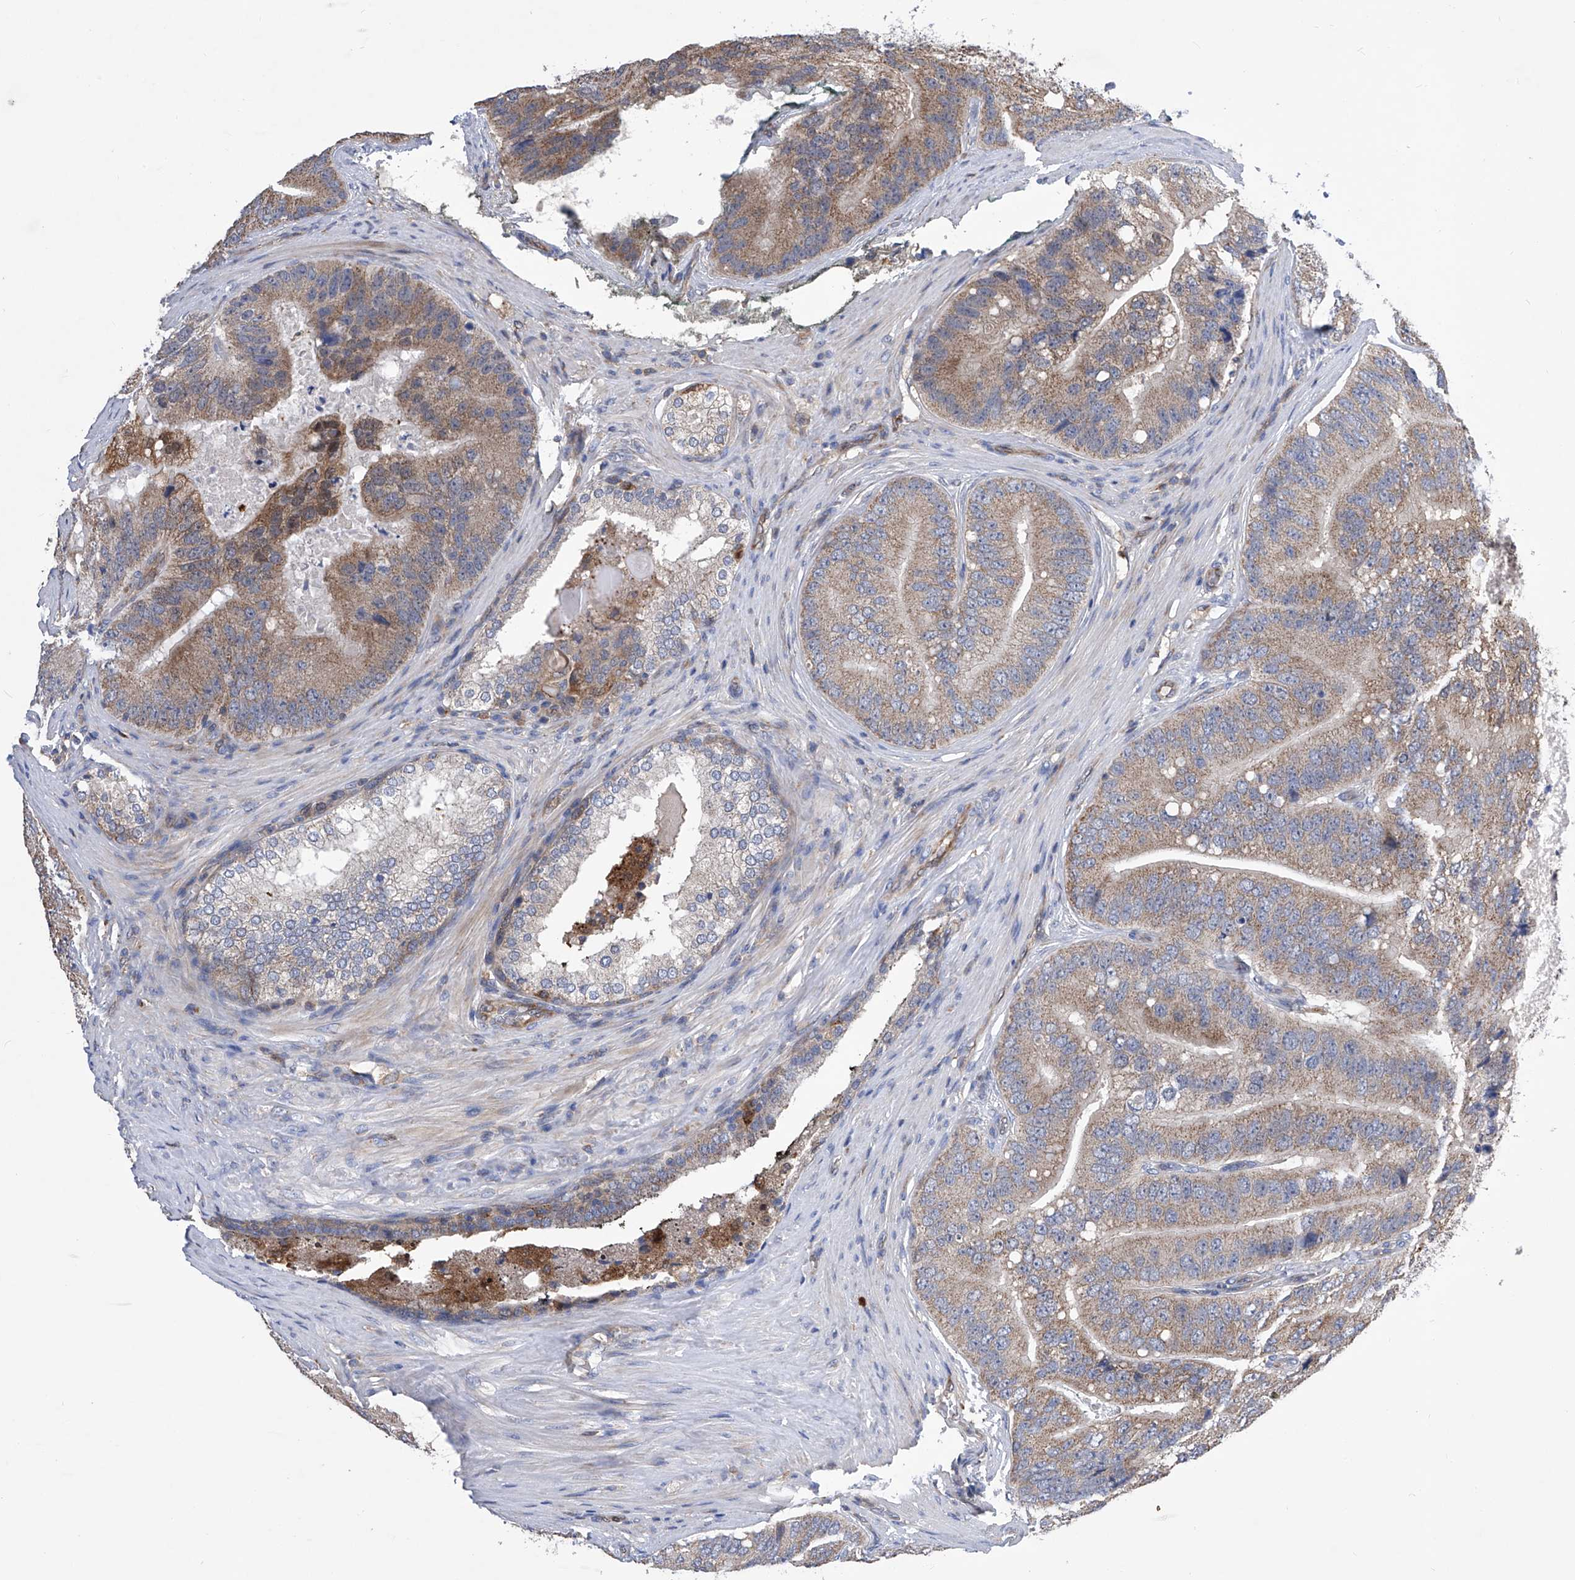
{"staining": {"intensity": "moderate", "quantity": ">75%", "location": "cytoplasmic/membranous"}, "tissue": "prostate cancer", "cell_type": "Tumor cells", "image_type": "cancer", "snomed": [{"axis": "morphology", "description": "Adenocarcinoma, High grade"}, {"axis": "topography", "description": "Prostate"}], "caption": "Immunohistochemical staining of prostate high-grade adenocarcinoma demonstrates medium levels of moderate cytoplasmic/membranous protein positivity in approximately >75% of tumor cells. (DAB IHC, brown staining for protein, blue staining for nuclei).", "gene": "SPATA20", "patient": {"sex": "male", "age": 70}}